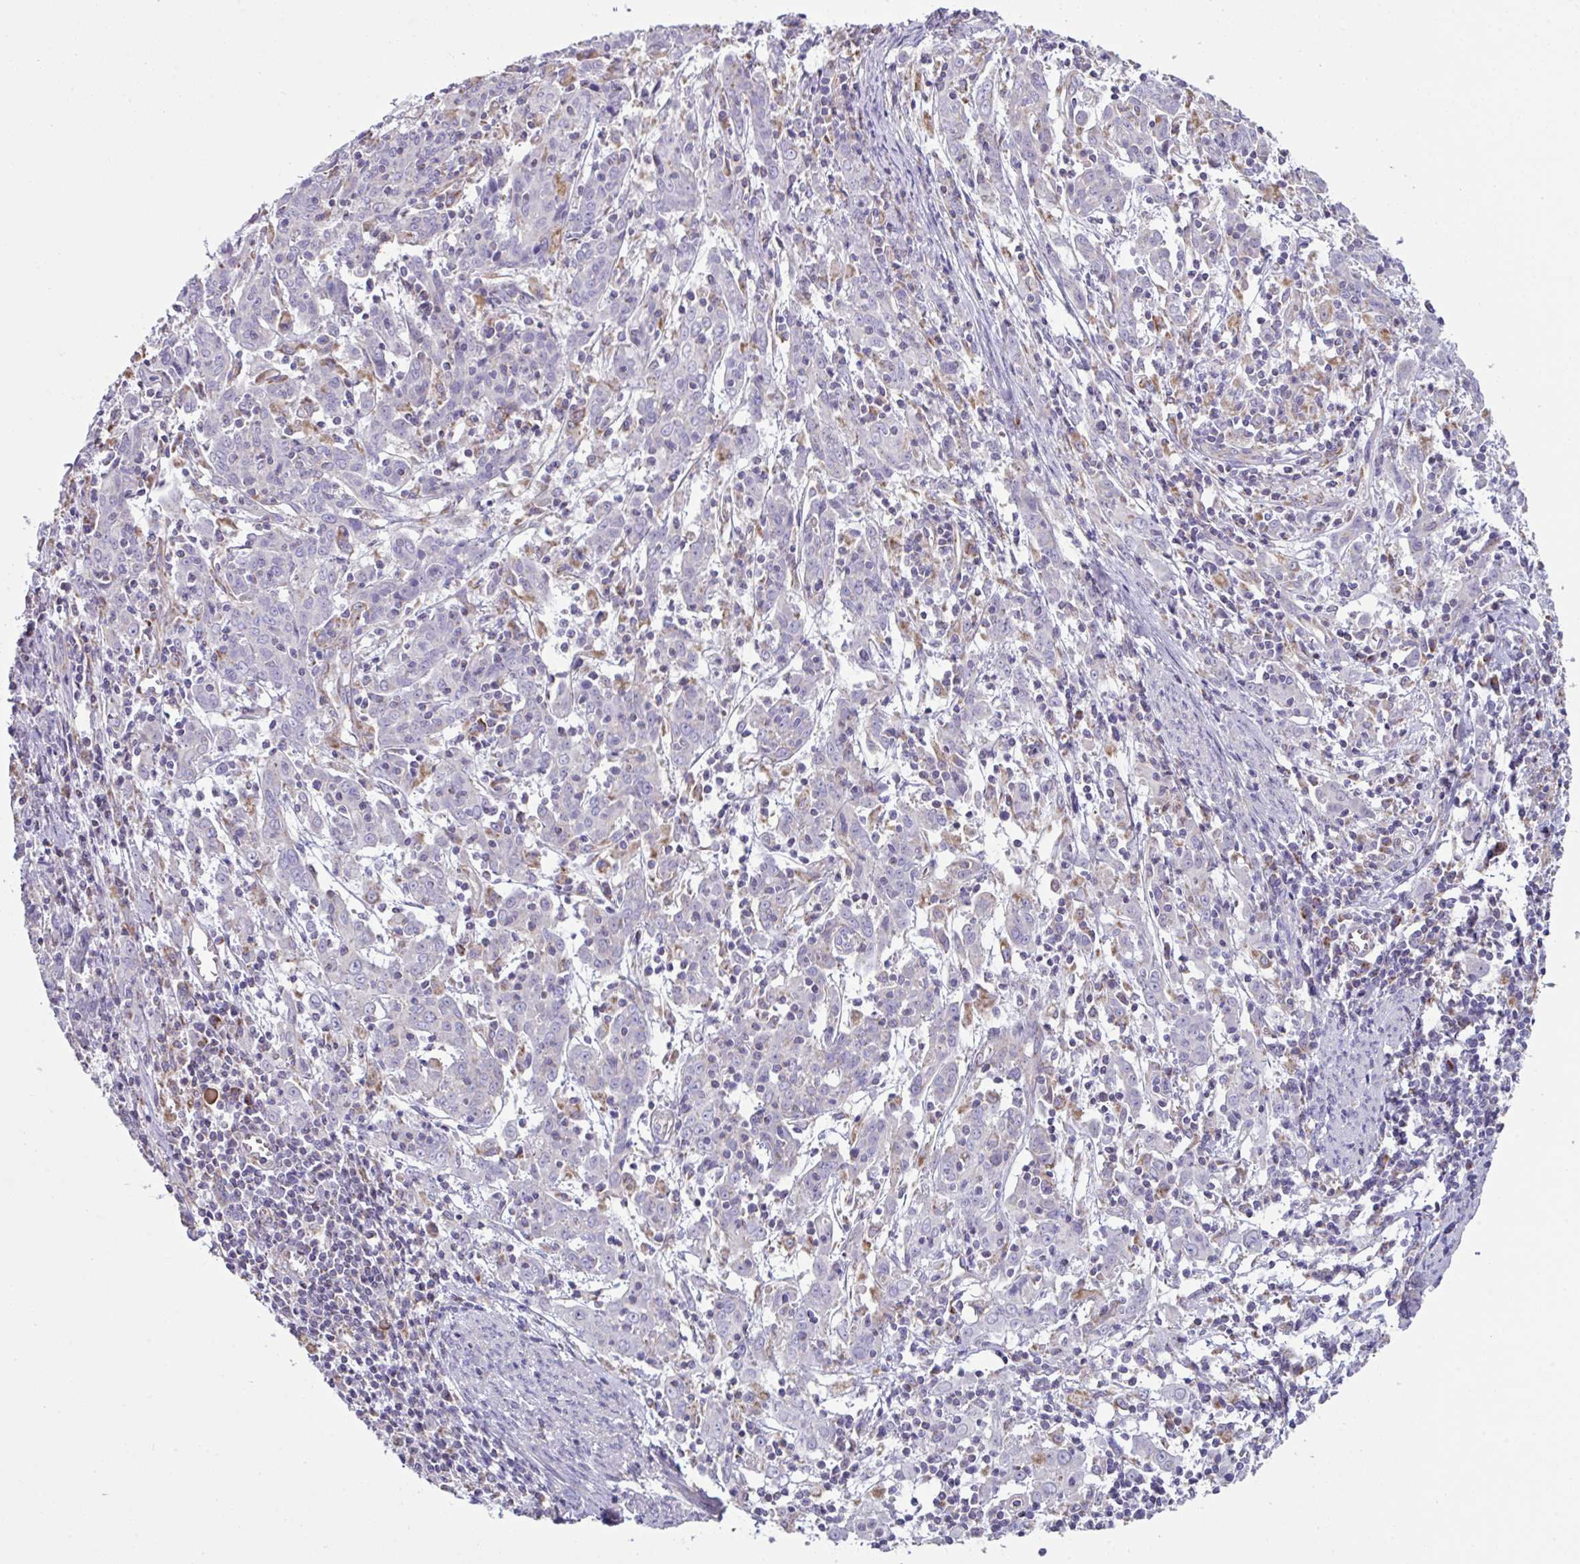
{"staining": {"intensity": "negative", "quantity": "none", "location": "none"}, "tissue": "cervical cancer", "cell_type": "Tumor cells", "image_type": "cancer", "snomed": [{"axis": "morphology", "description": "Squamous cell carcinoma, NOS"}, {"axis": "topography", "description": "Cervix"}], "caption": "A histopathology image of human cervical cancer (squamous cell carcinoma) is negative for staining in tumor cells. (Brightfield microscopy of DAB immunohistochemistry at high magnification).", "gene": "DOK7", "patient": {"sex": "female", "age": 67}}